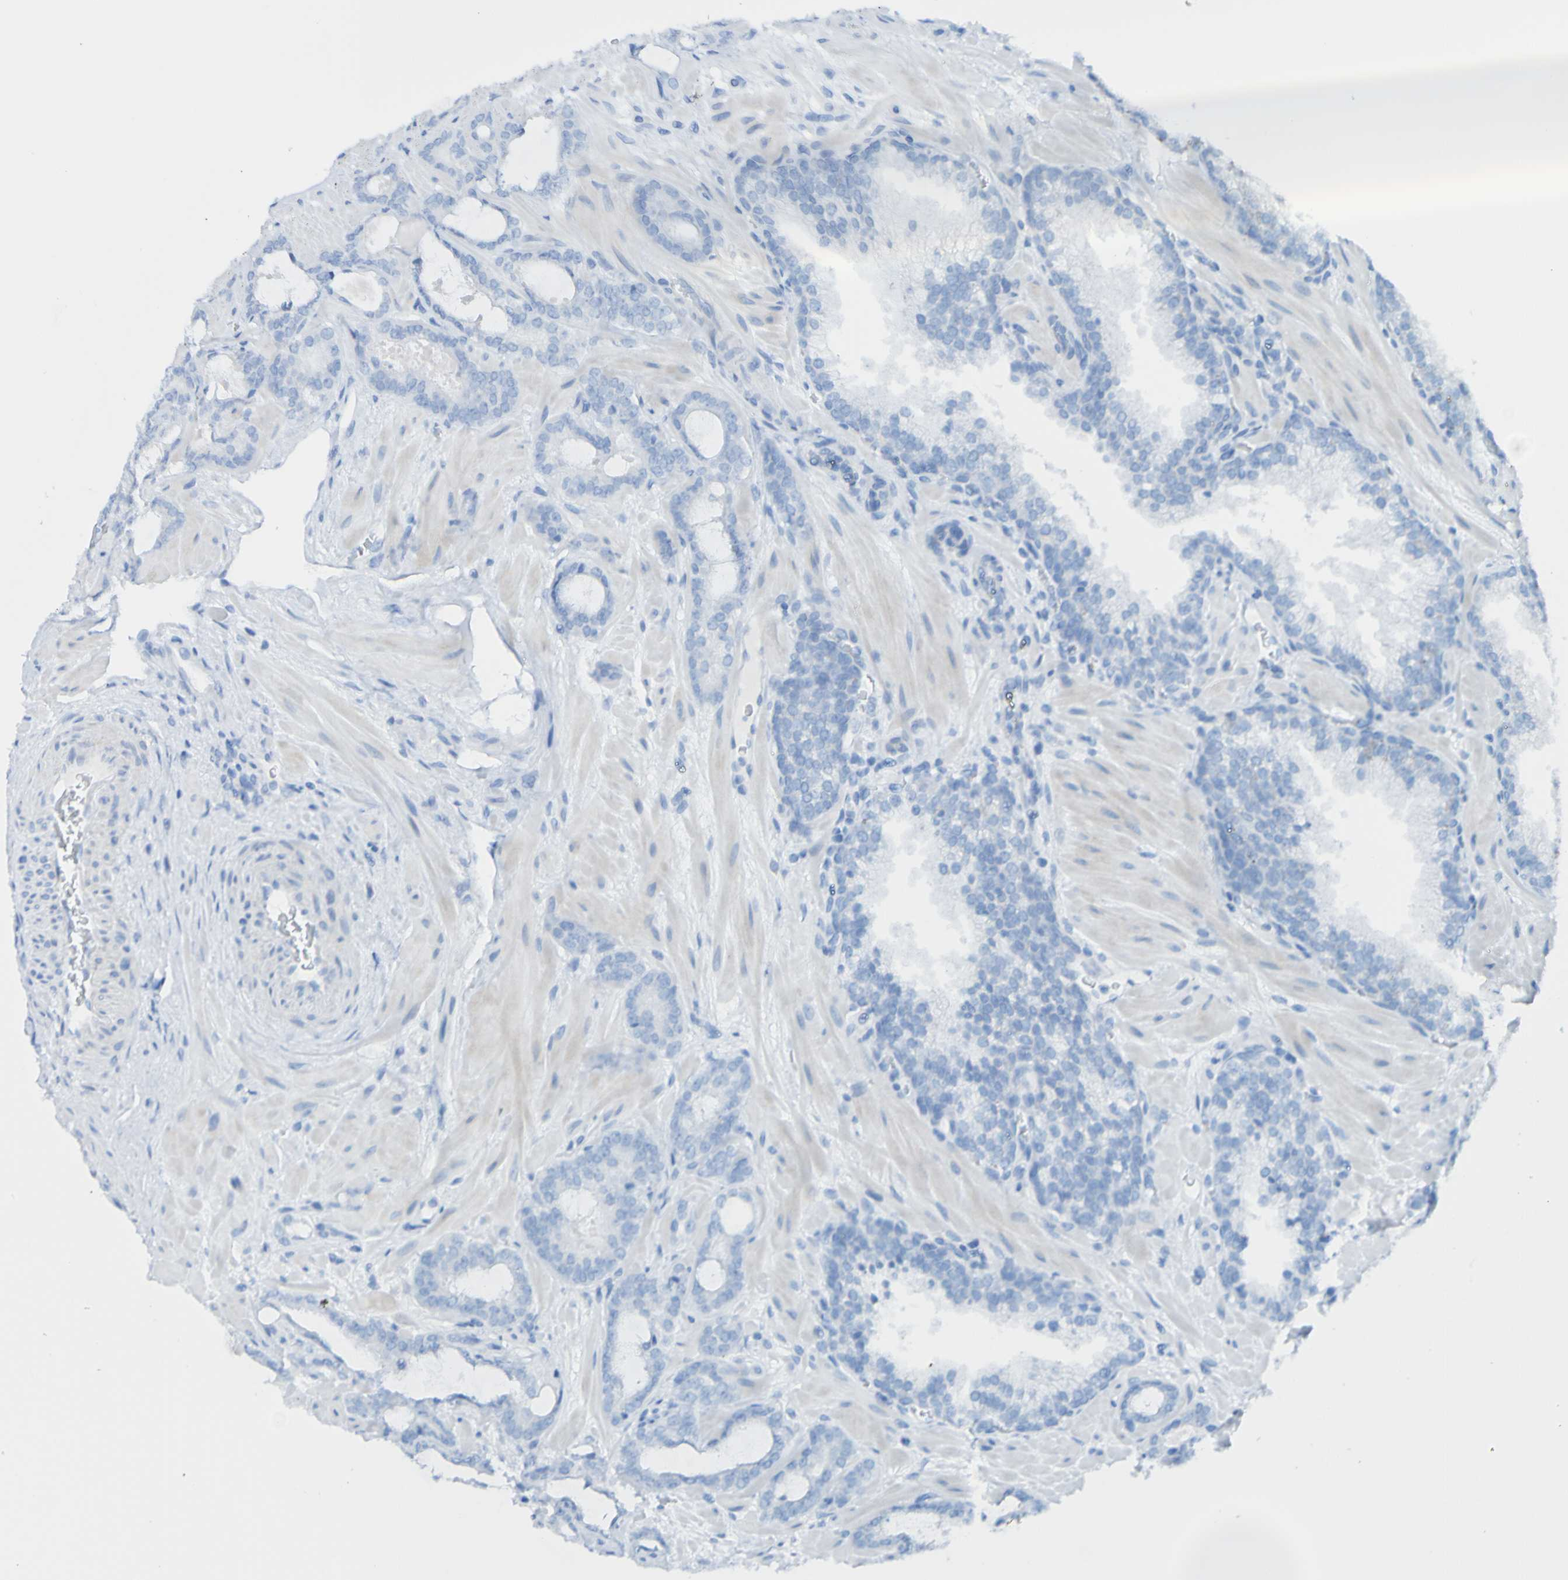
{"staining": {"intensity": "negative", "quantity": "none", "location": "none"}, "tissue": "prostate cancer", "cell_type": "Tumor cells", "image_type": "cancer", "snomed": [{"axis": "morphology", "description": "Adenocarcinoma, Low grade"}, {"axis": "topography", "description": "Prostate"}], "caption": "High power microscopy image of an IHC histopathology image of prostate low-grade adenocarcinoma, revealing no significant positivity in tumor cells.", "gene": "ACMSD", "patient": {"sex": "male", "age": 63}}